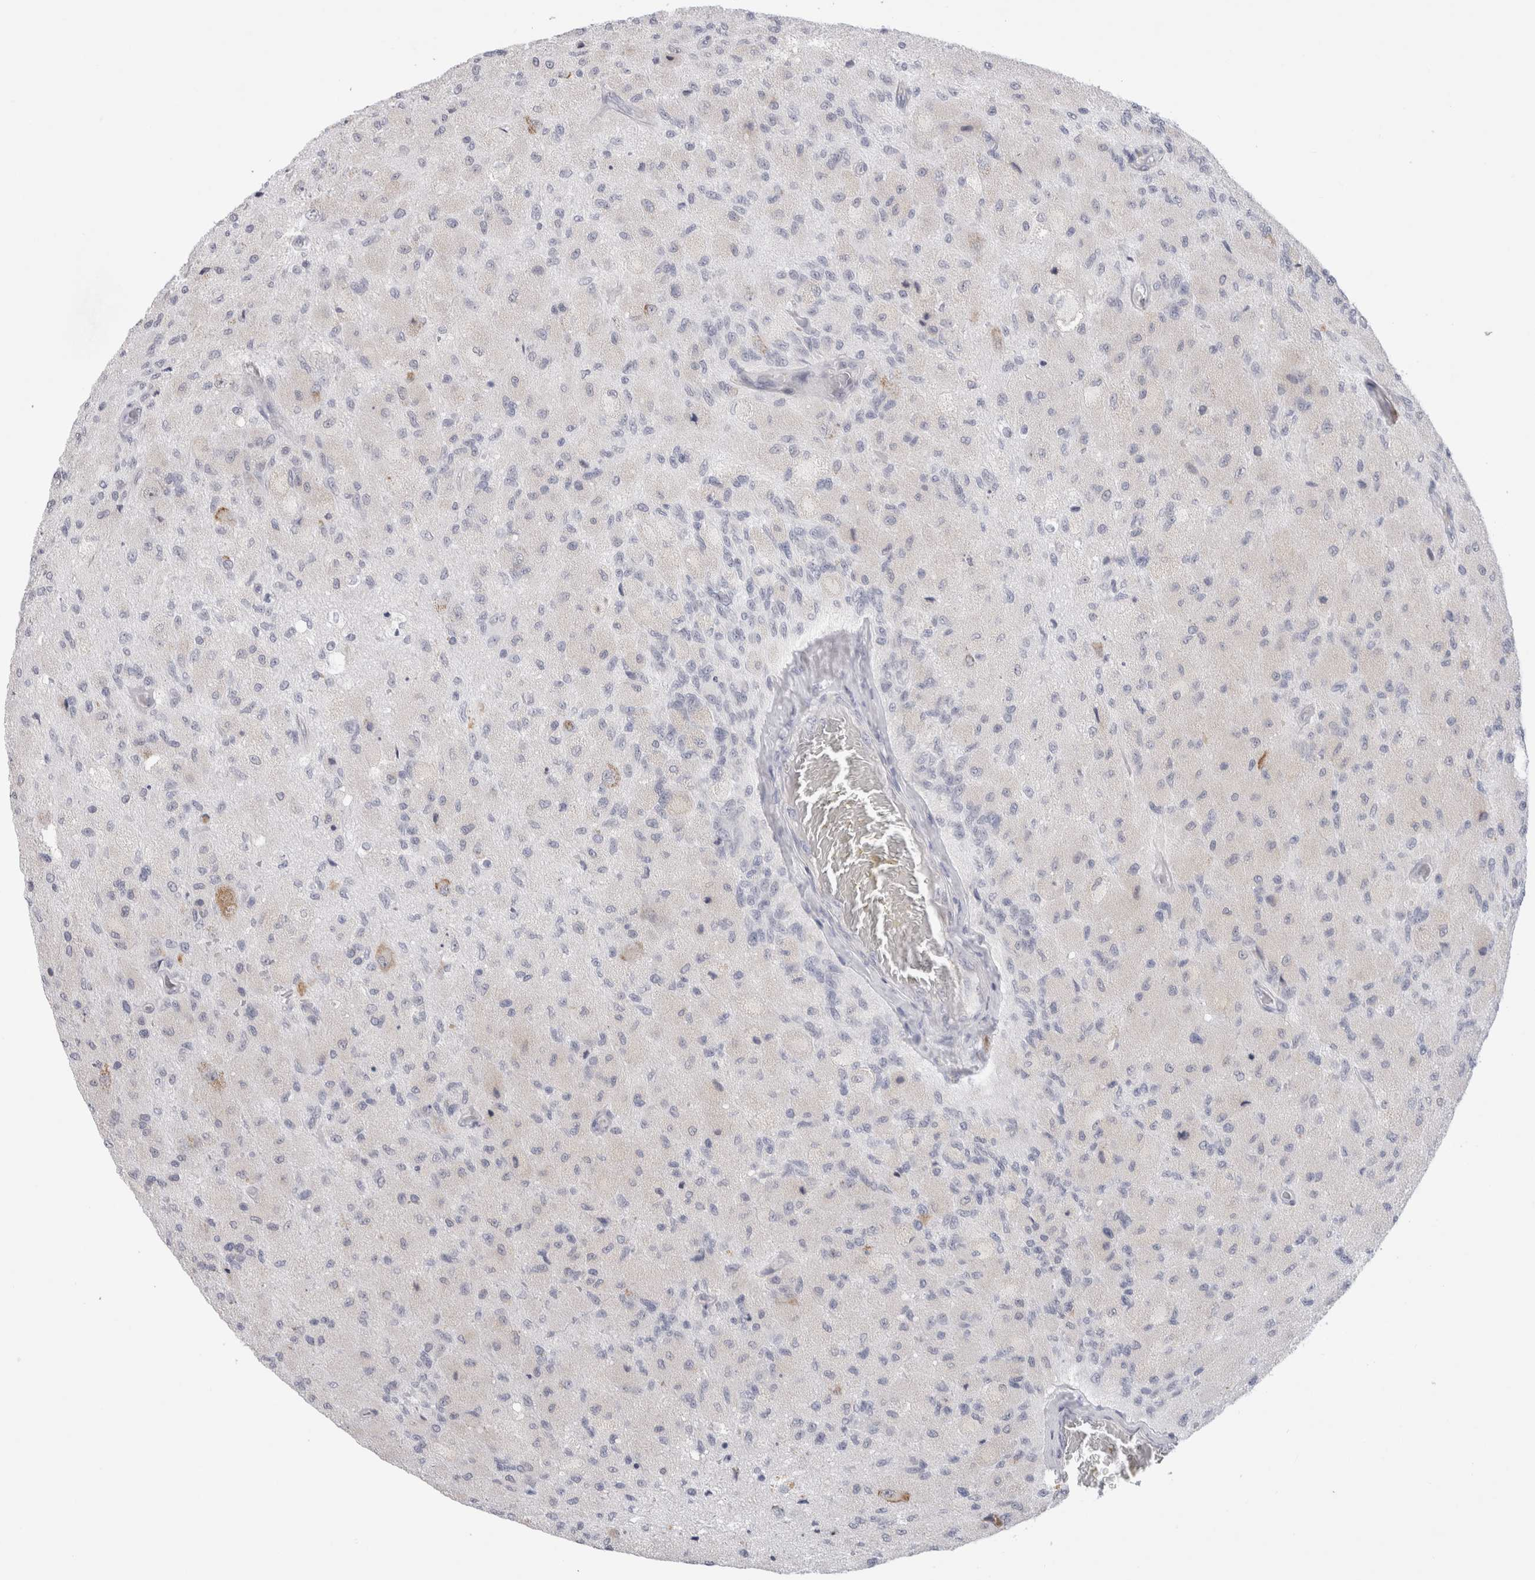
{"staining": {"intensity": "negative", "quantity": "none", "location": "none"}, "tissue": "glioma", "cell_type": "Tumor cells", "image_type": "cancer", "snomed": [{"axis": "morphology", "description": "Normal tissue, NOS"}, {"axis": "morphology", "description": "Glioma, malignant, High grade"}, {"axis": "topography", "description": "Cerebral cortex"}], "caption": "This photomicrograph is of malignant glioma (high-grade) stained with immunohistochemistry (IHC) to label a protein in brown with the nuclei are counter-stained blue. There is no staining in tumor cells.", "gene": "TRMT1L", "patient": {"sex": "male", "age": 77}}